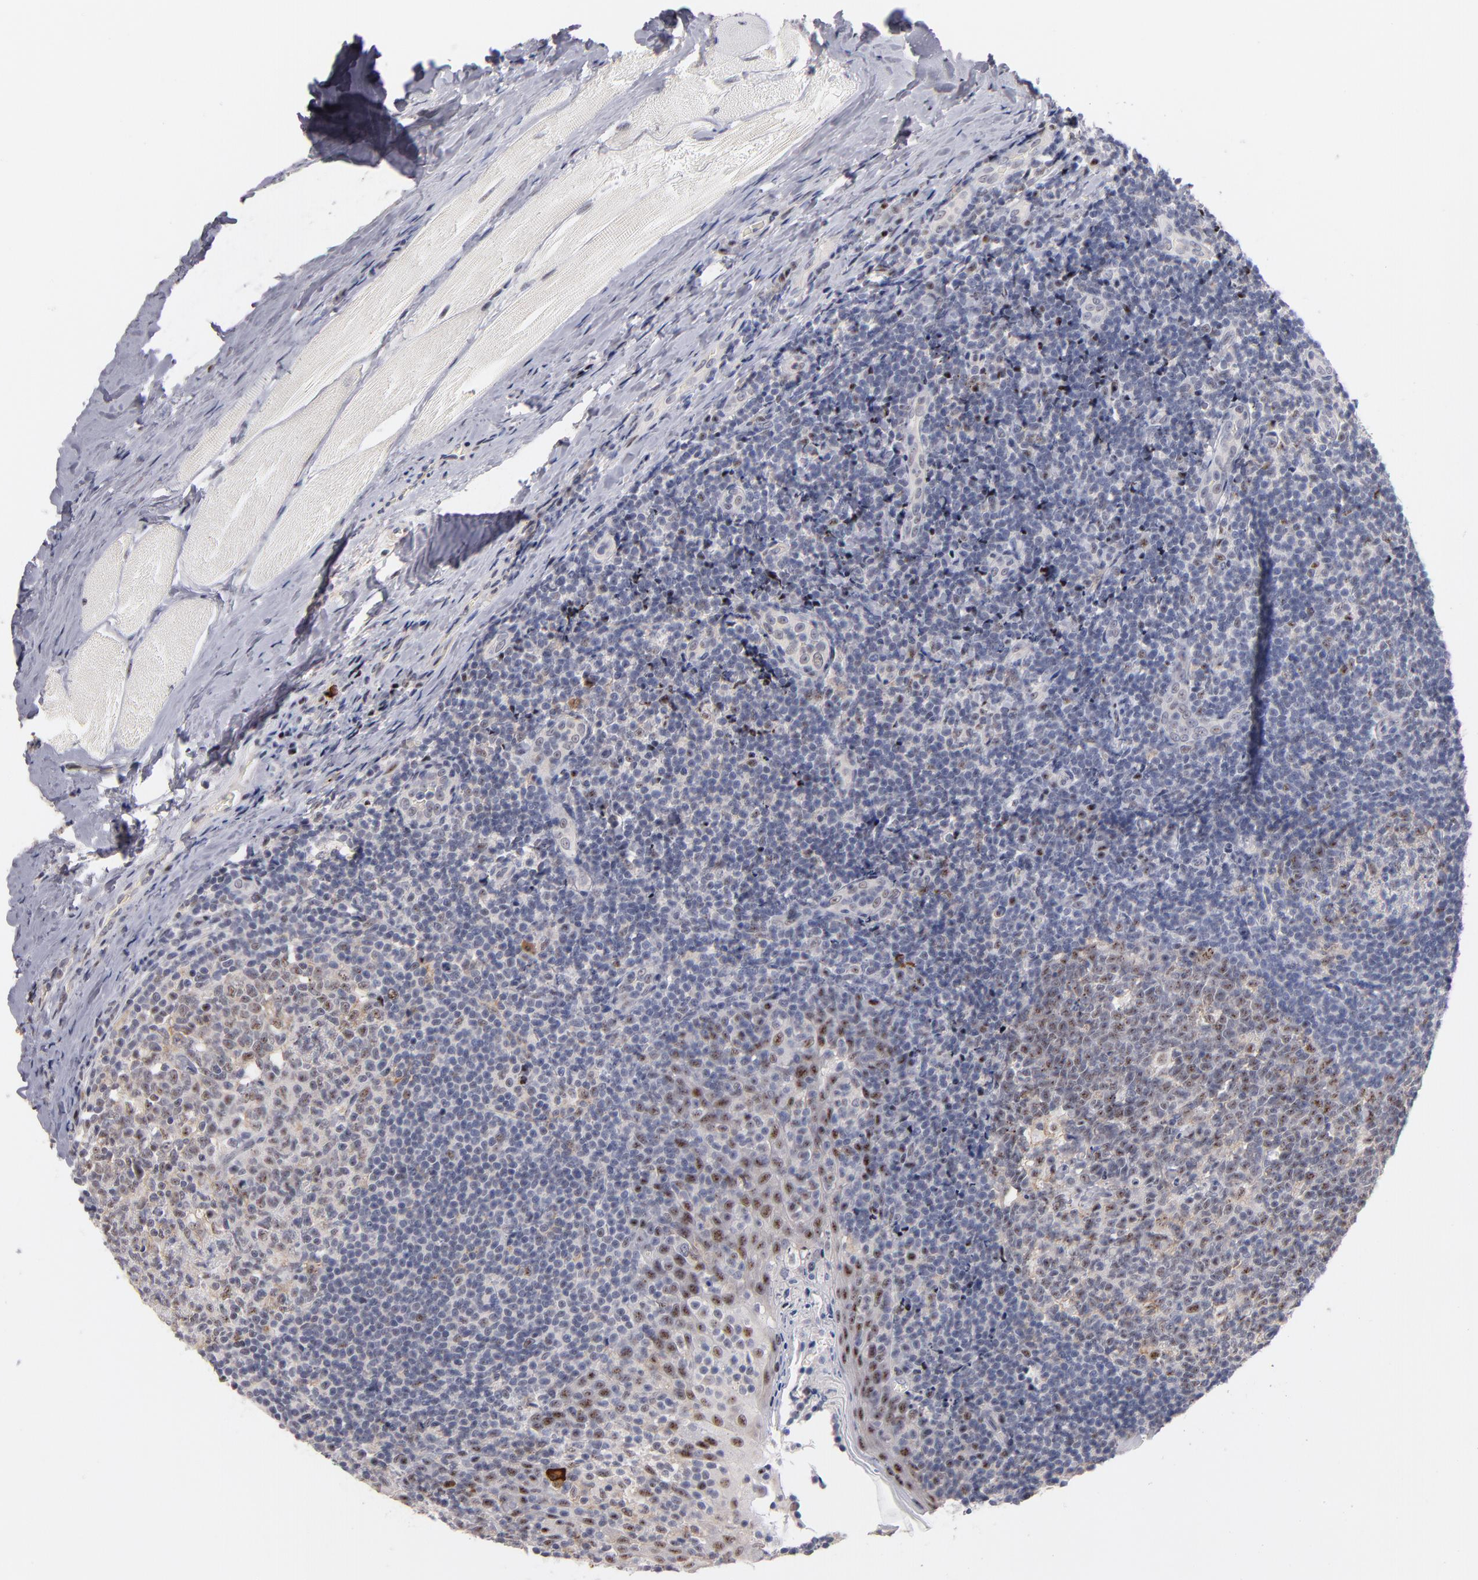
{"staining": {"intensity": "weak", "quantity": "<25%", "location": "nuclear"}, "tissue": "tonsil", "cell_type": "Germinal center cells", "image_type": "normal", "snomed": [{"axis": "morphology", "description": "Normal tissue, NOS"}, {"axis": "topography", "description": "Tonsil"}], "caption": "Protein analysis of normal tonsil exhibits no significant positivity in germinal center cells. (DAB (3,3'-diaminobenzidine) immunohistochemistry visualized using brightfield microscopy, high magnification).", "gene": "RAF1", "patient": {"sex": "male", "age": 31}}